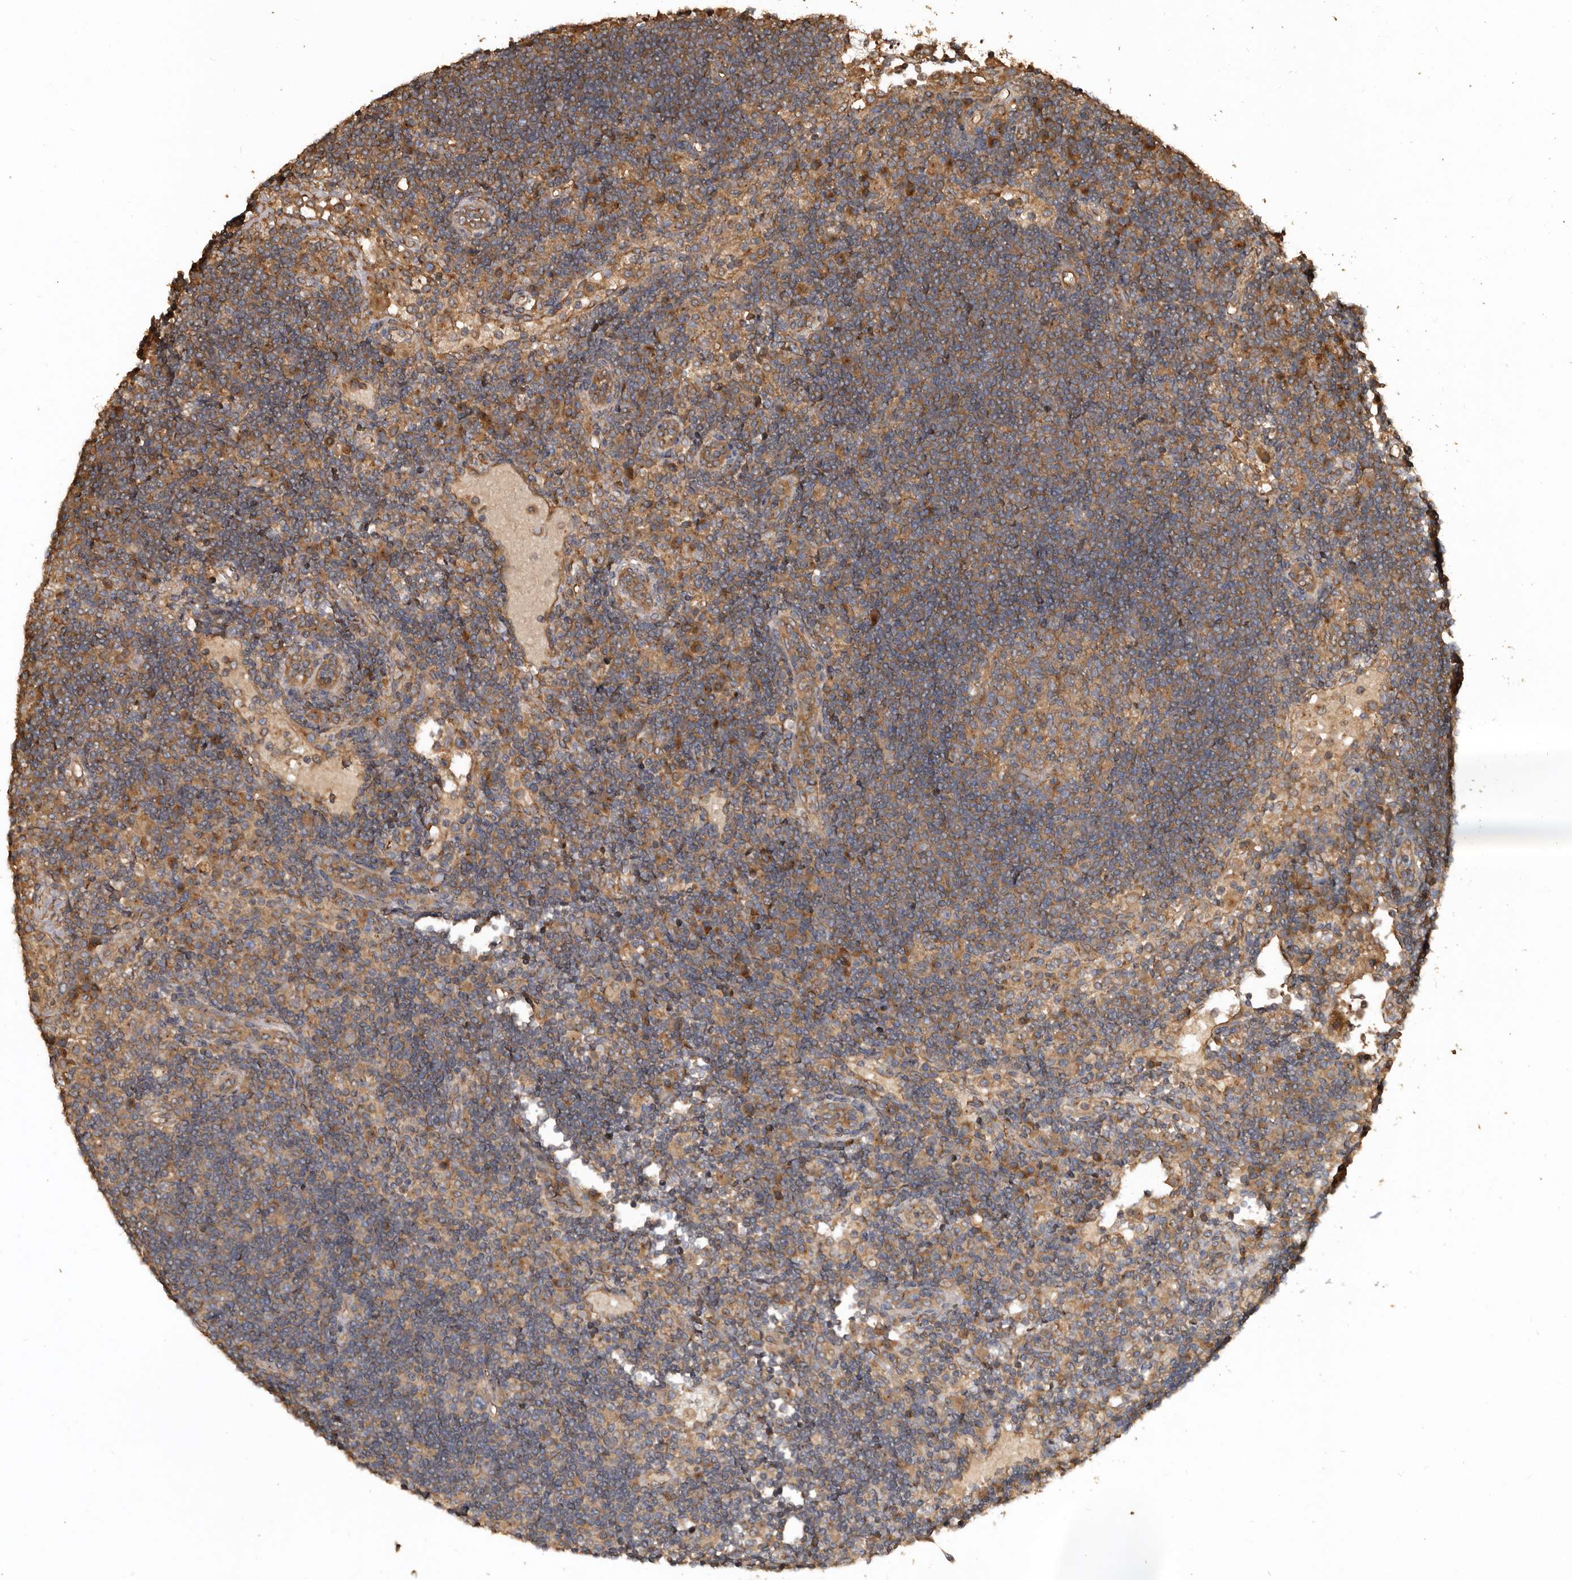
{"staining": {"intensity": "moderate", "quantity": ">75%", "location": "cytoplasmic/membranous"}, "tissue": "lymph node", "cell_type": "Germinal center cells", "image_type": "normal", "snomed": [{"axis": "morphology", "description": "Normal tissue, NOS"}, {"axis": "topography", "description": "Lymph node"}], "caption": "Protein analysis of normal lymph node exhibits moderate cytoplasmic/membranous expression in about >75% of germinal center cells.", "gene": "FLCN", "patient": {"sex": "female", "age": 53}}